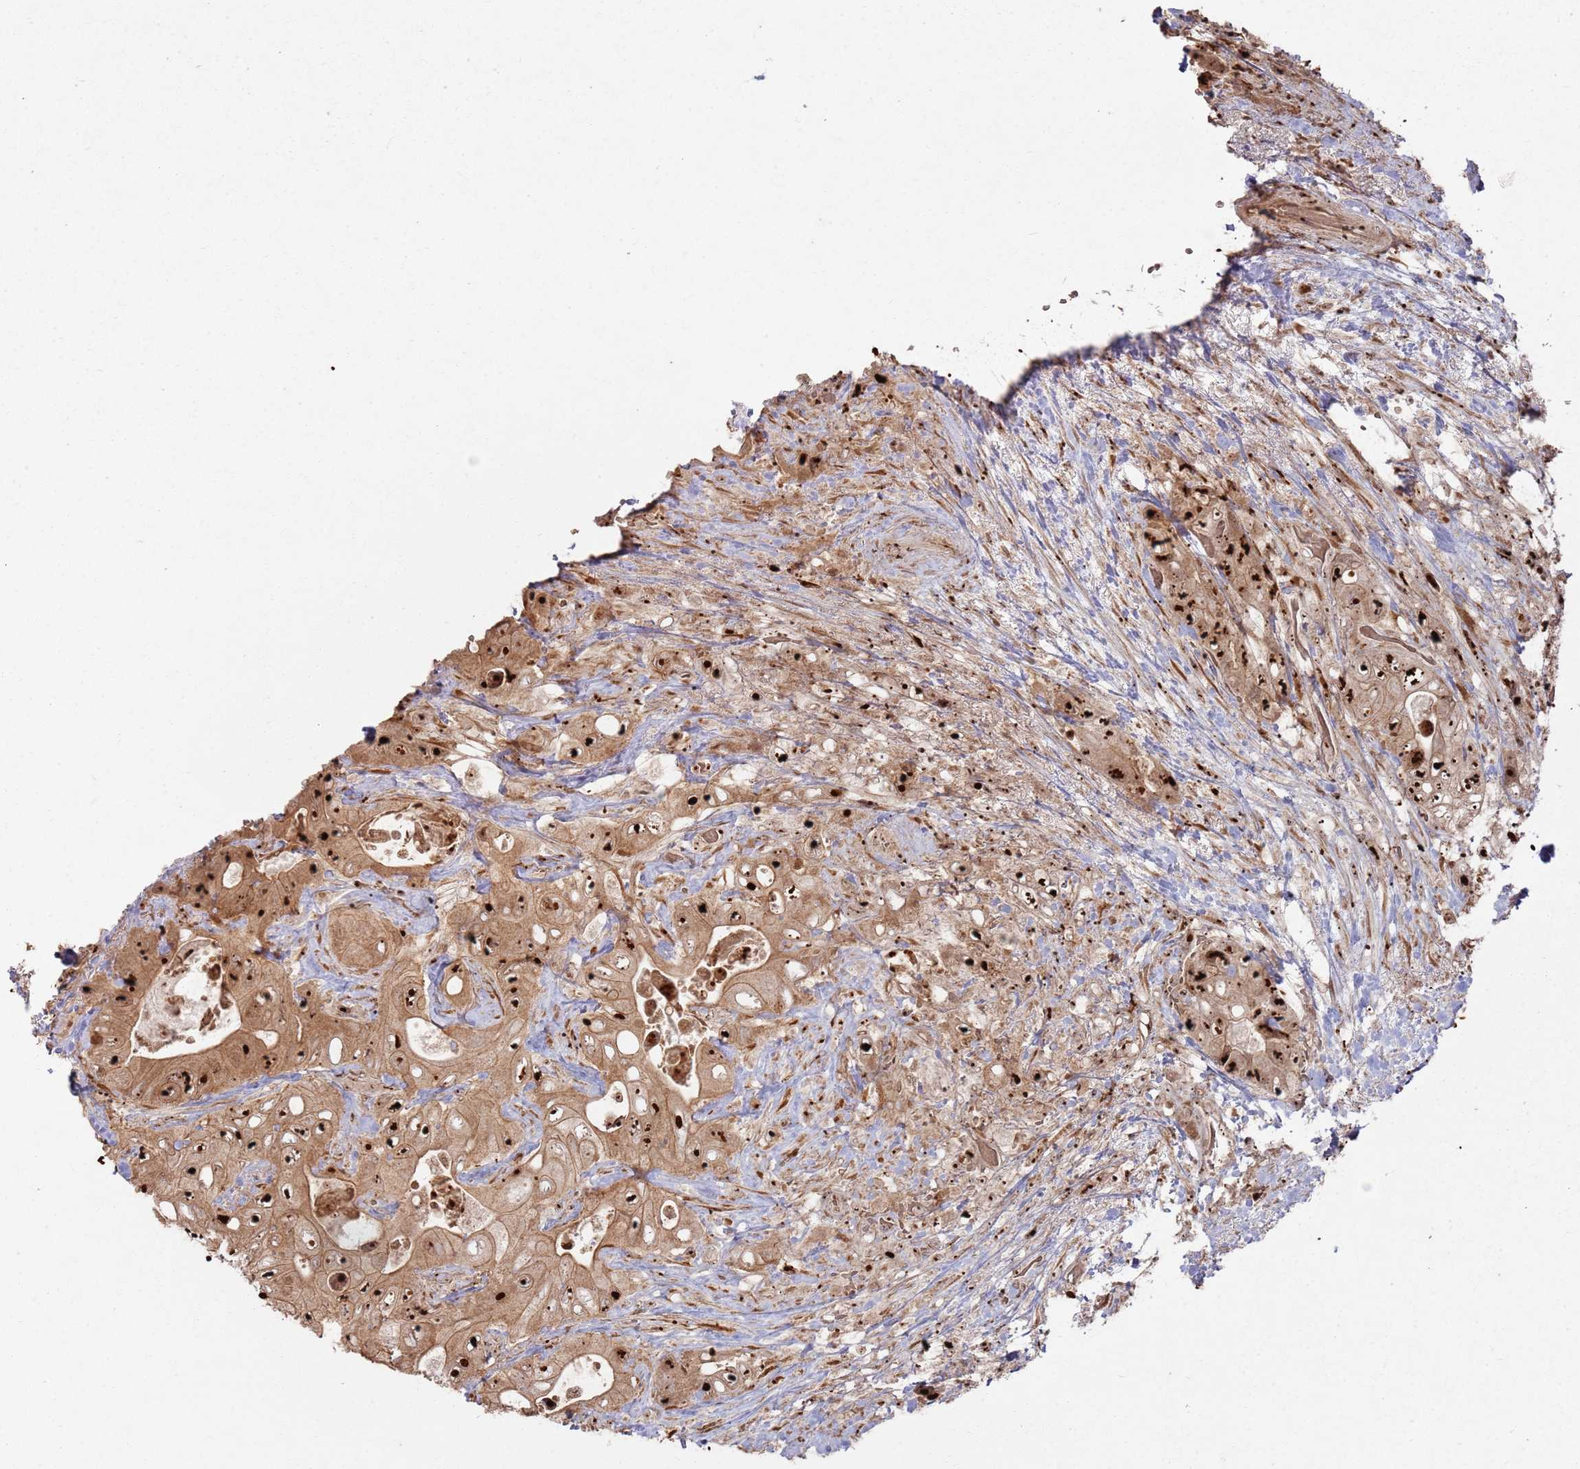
{"staining": {"intensity": "strong", "quantity": ">75%", "location": "nuclear"}, "tissue": "colorectal cancer", "cell_type": "Tumor cells", "image_type": "cancer", "snomed": [{"axis": "morphology", "description": "Adenocarcinoma, NOS"}, {"axis": "topography", "description": "Colon"}], "caption": "Strong nuclear expression is appreciated in about >75% of tumor cells in adenocarcinoma (colorectal).", "gene": "UTP11", "patient": {"sex": "female", "age": 46}}